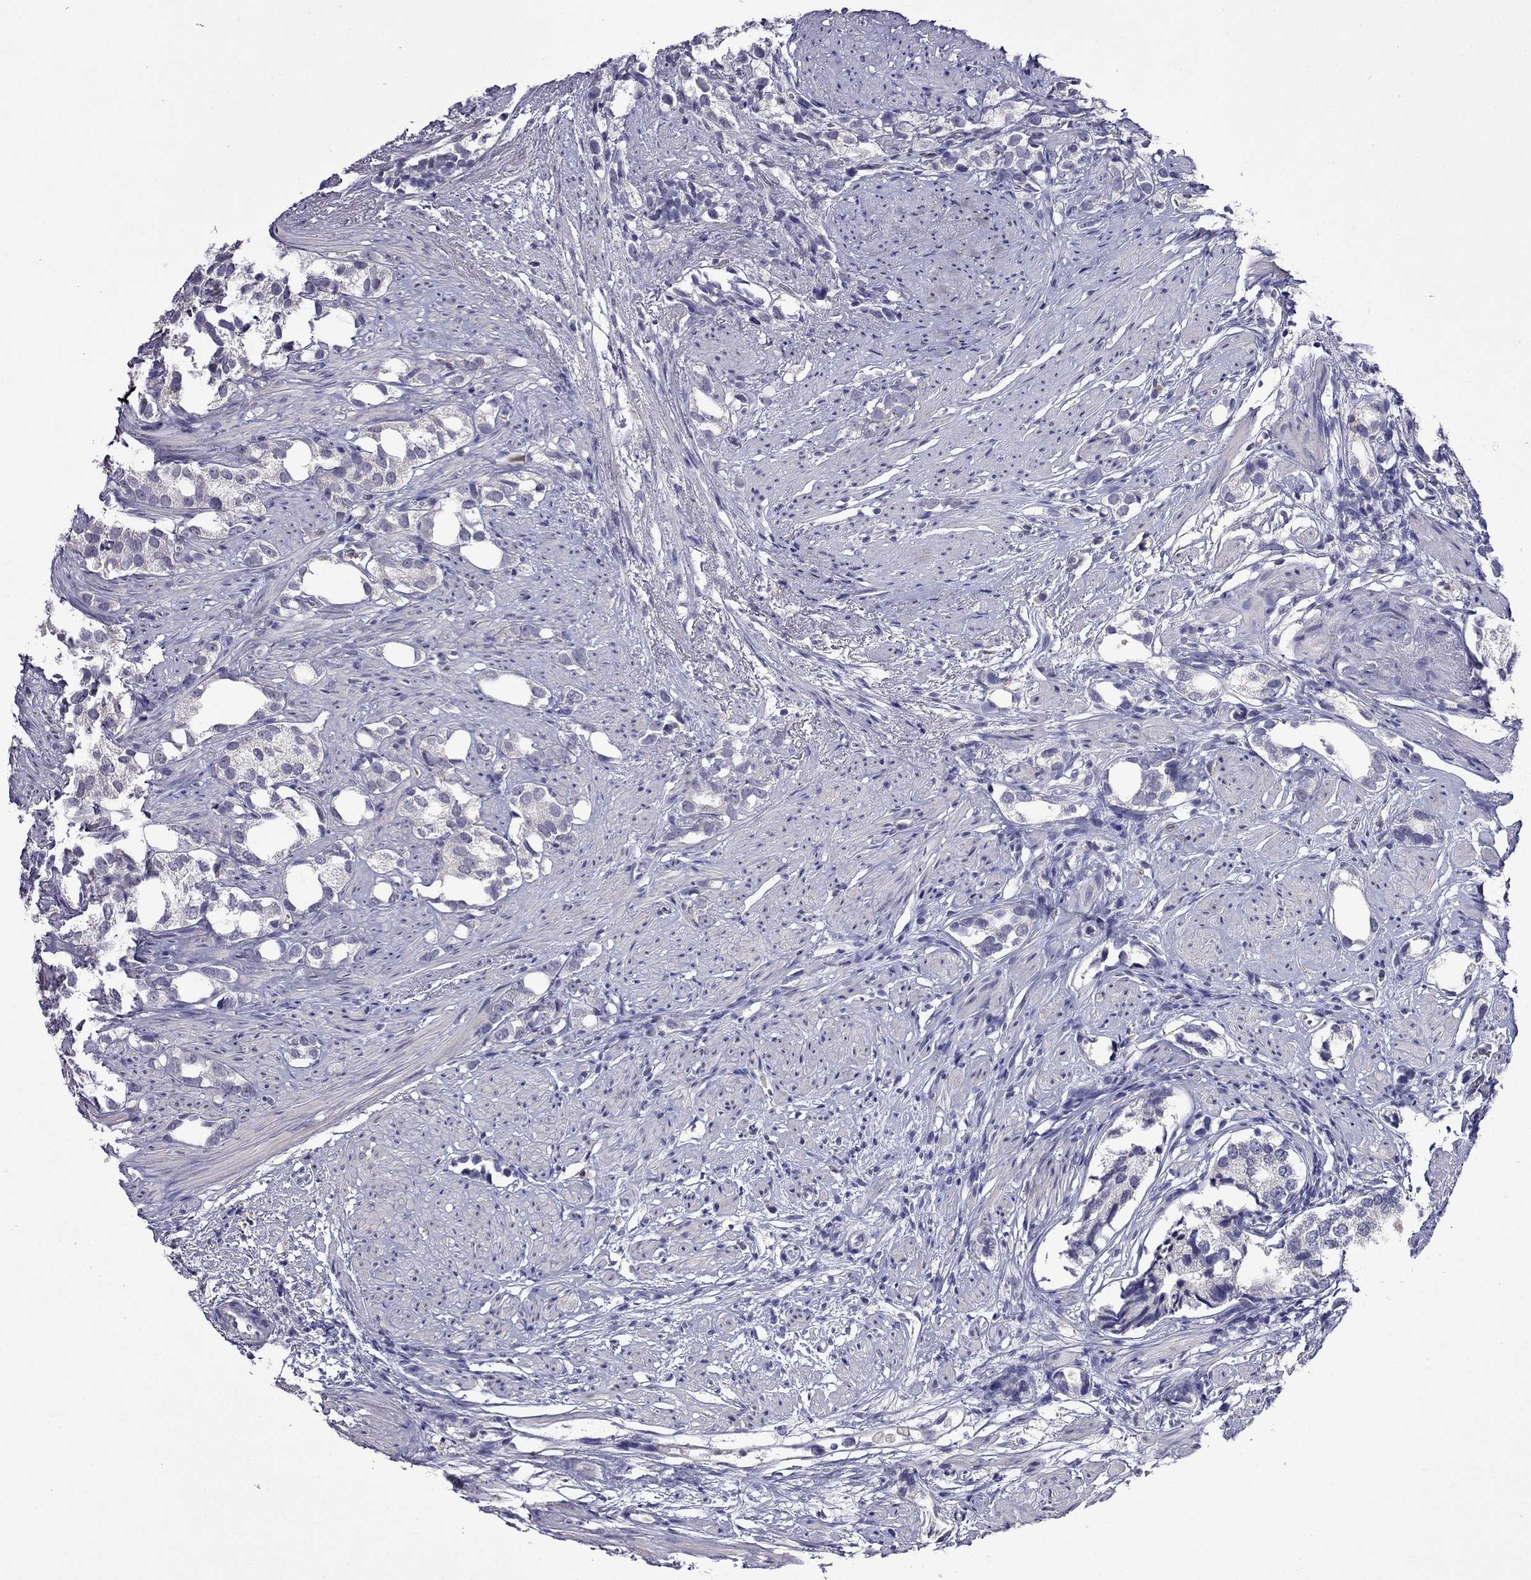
{"staining": {"intensity": "negative", "quantity": "none", "location": "none"}, "tissue": "prostate cancer", "cell_type": "Tumor cells", "image_type": "cancer", "snomed": [{"axis": "morphology", "description": "Adenocarcinoma, High grade"}, {"axis": "topography", "description": "Prostate"}], "caption": "An immunohistochemistry micrograph of prostate cancer (high-grade adenocarcinoma) is shown. There is no staining in tumor cells of prostate cancer (high-grade adenocarcinoma).", "gene": "STAR", "patient": {"sex": "male", "age": 82}}